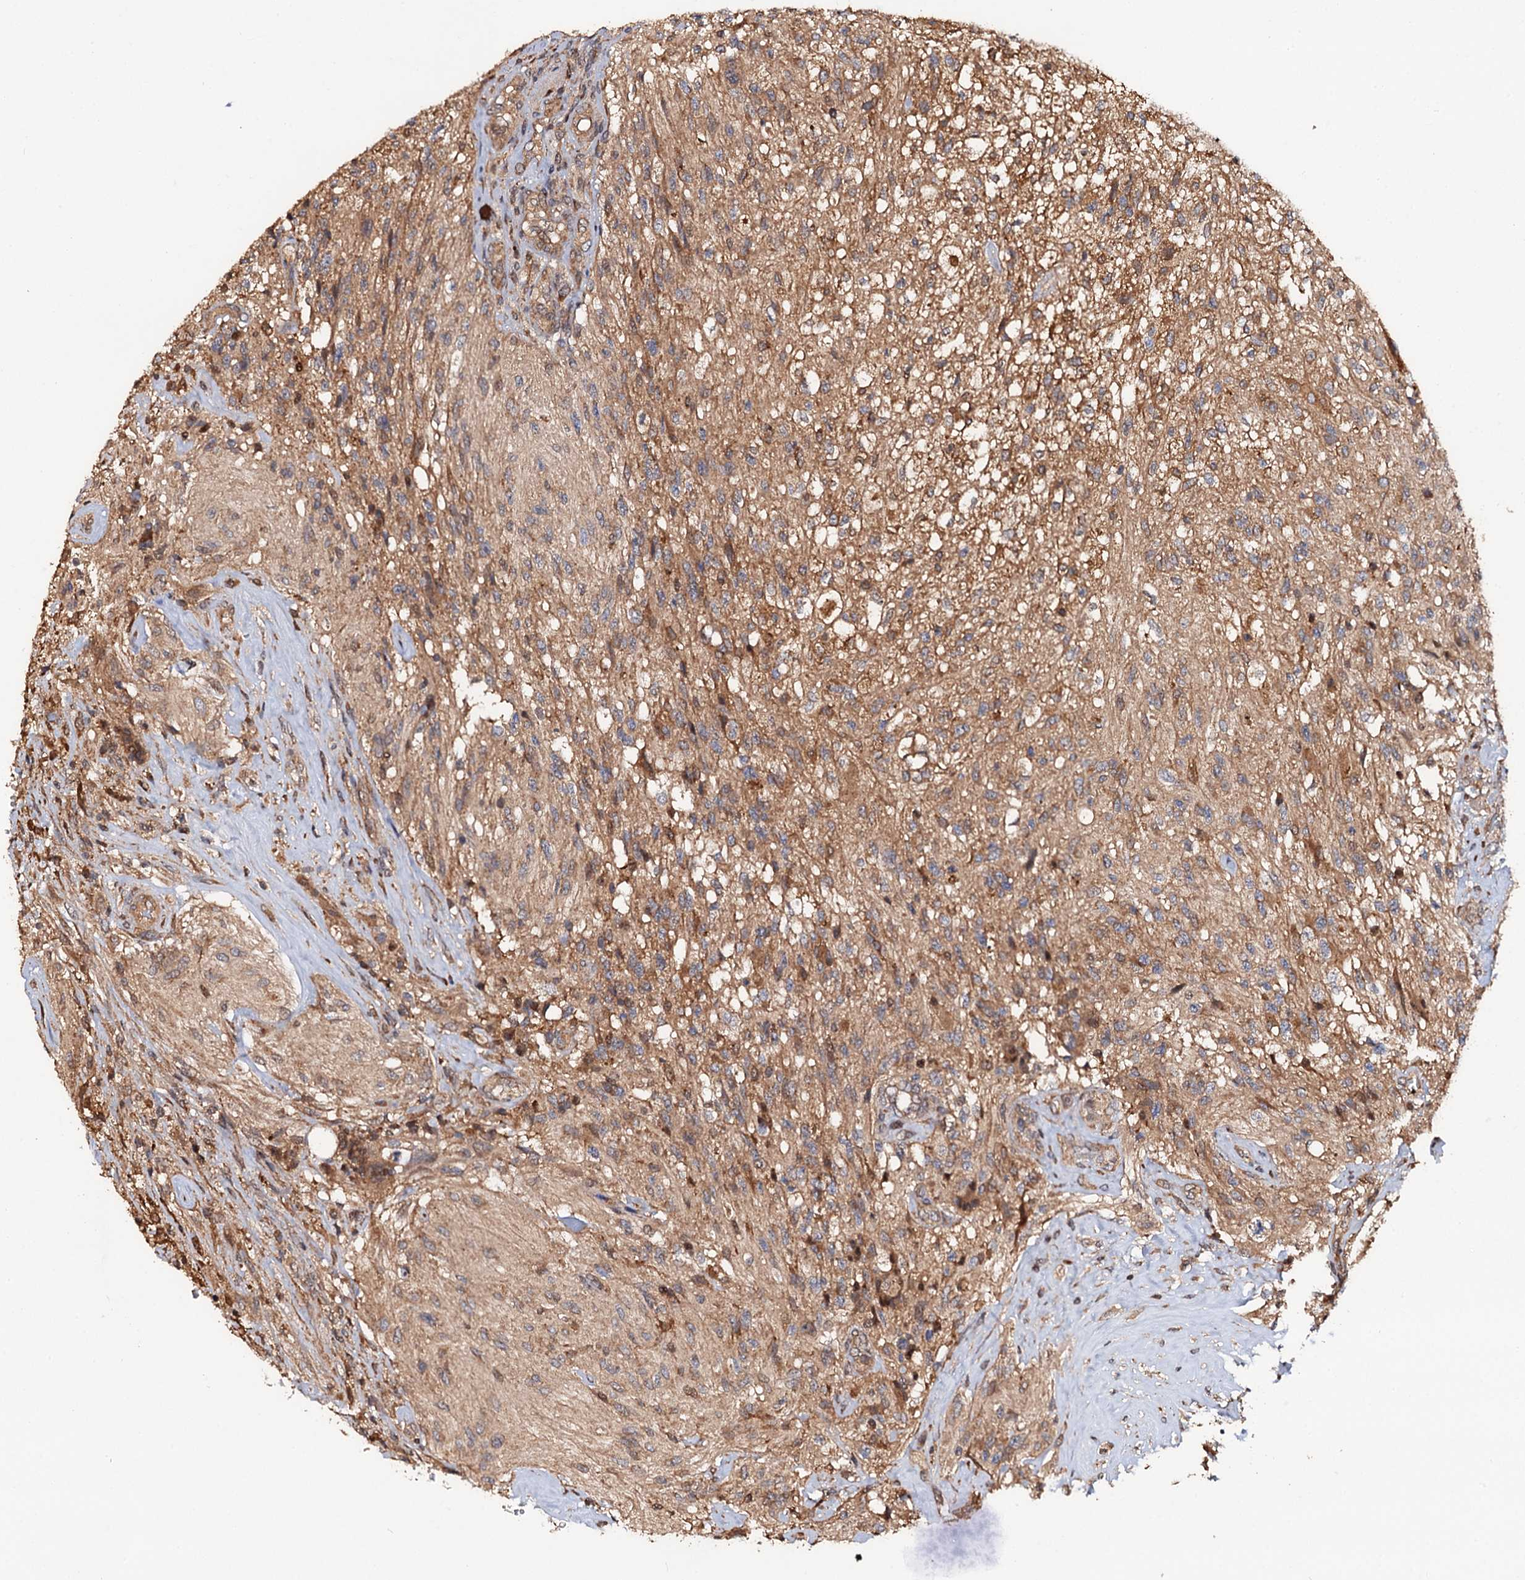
{"staining": {"intensity": "moderate", "quantity": ">75%", "location": "cytoplasmic/membranous"}, "tissue": "glioma", "cell_type": "Tumor cells", "image_type": "cancer", "snomed": [{"axis": "morphology", "description": "Glioma, malignant, High grade"}, {"axis": "topography", "description": "Brain"}], "caption": "A brown stain shows moderate cytoplasmic/membranous expression of a protein in glioma tumor cells.", "gene": "MIER2", "patient": {"sex": "male", "age": 56}}